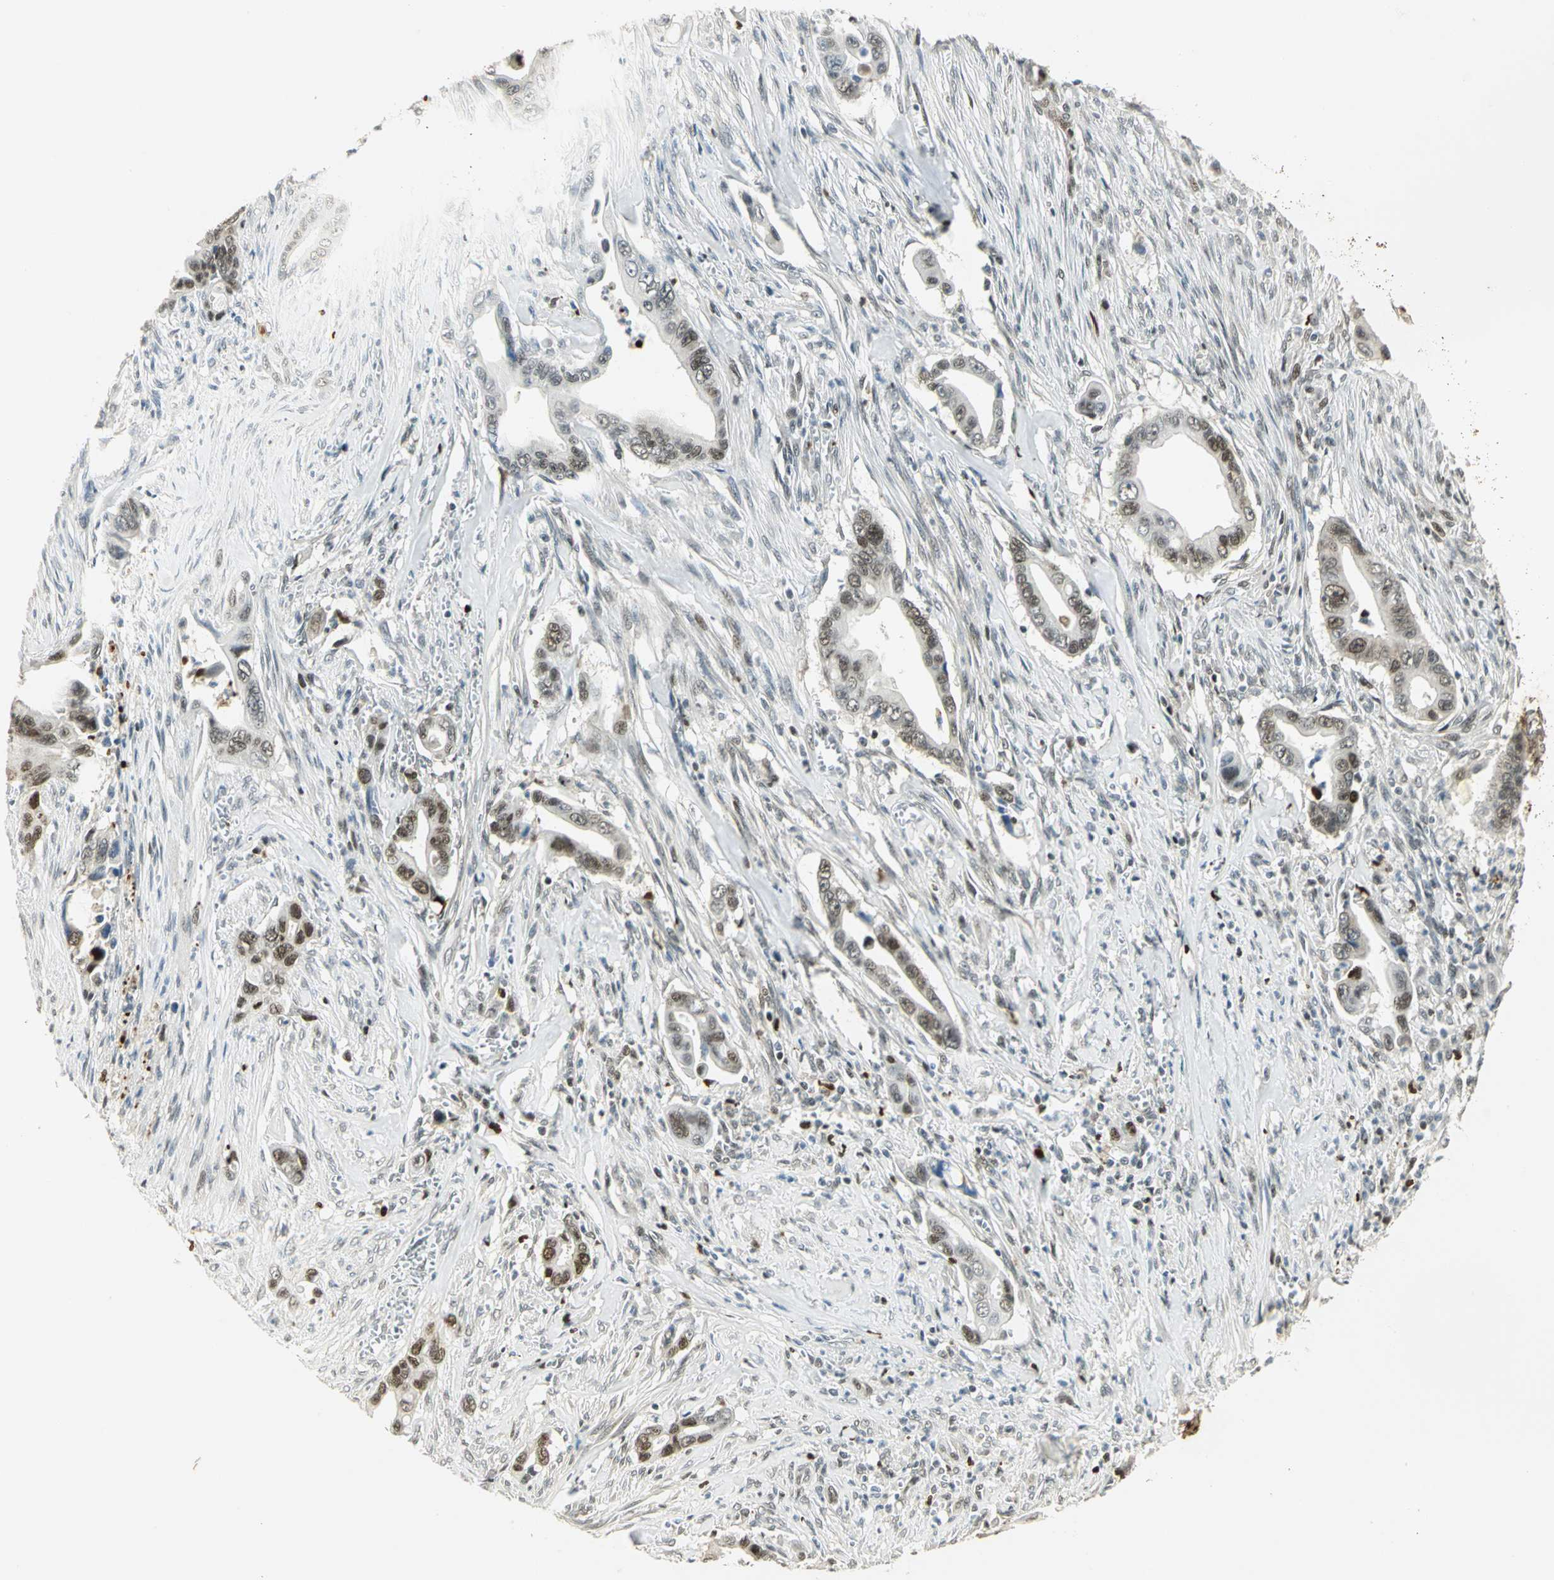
{"staining": {"intensity": "moderate", "quantity": ">75%", "location": "nuclear"}, "tissue": "pancreatic cancer", "cell_type": "Tumor cells", "image_type": "cancer", "snomed": [{"axis": "morphology", "description": "Adenocarcinoma, NOS"}, {"axis": "topography", "description": "Pancreas"}], "caption": "Pancreatic cancer (adenocarcinoma) stained with a brown dye displays moderate nuclear positive positivity in approximately >75% of tumor cells.", "gene": "AK6", "patient": {"sex": "male", "age": 59}}